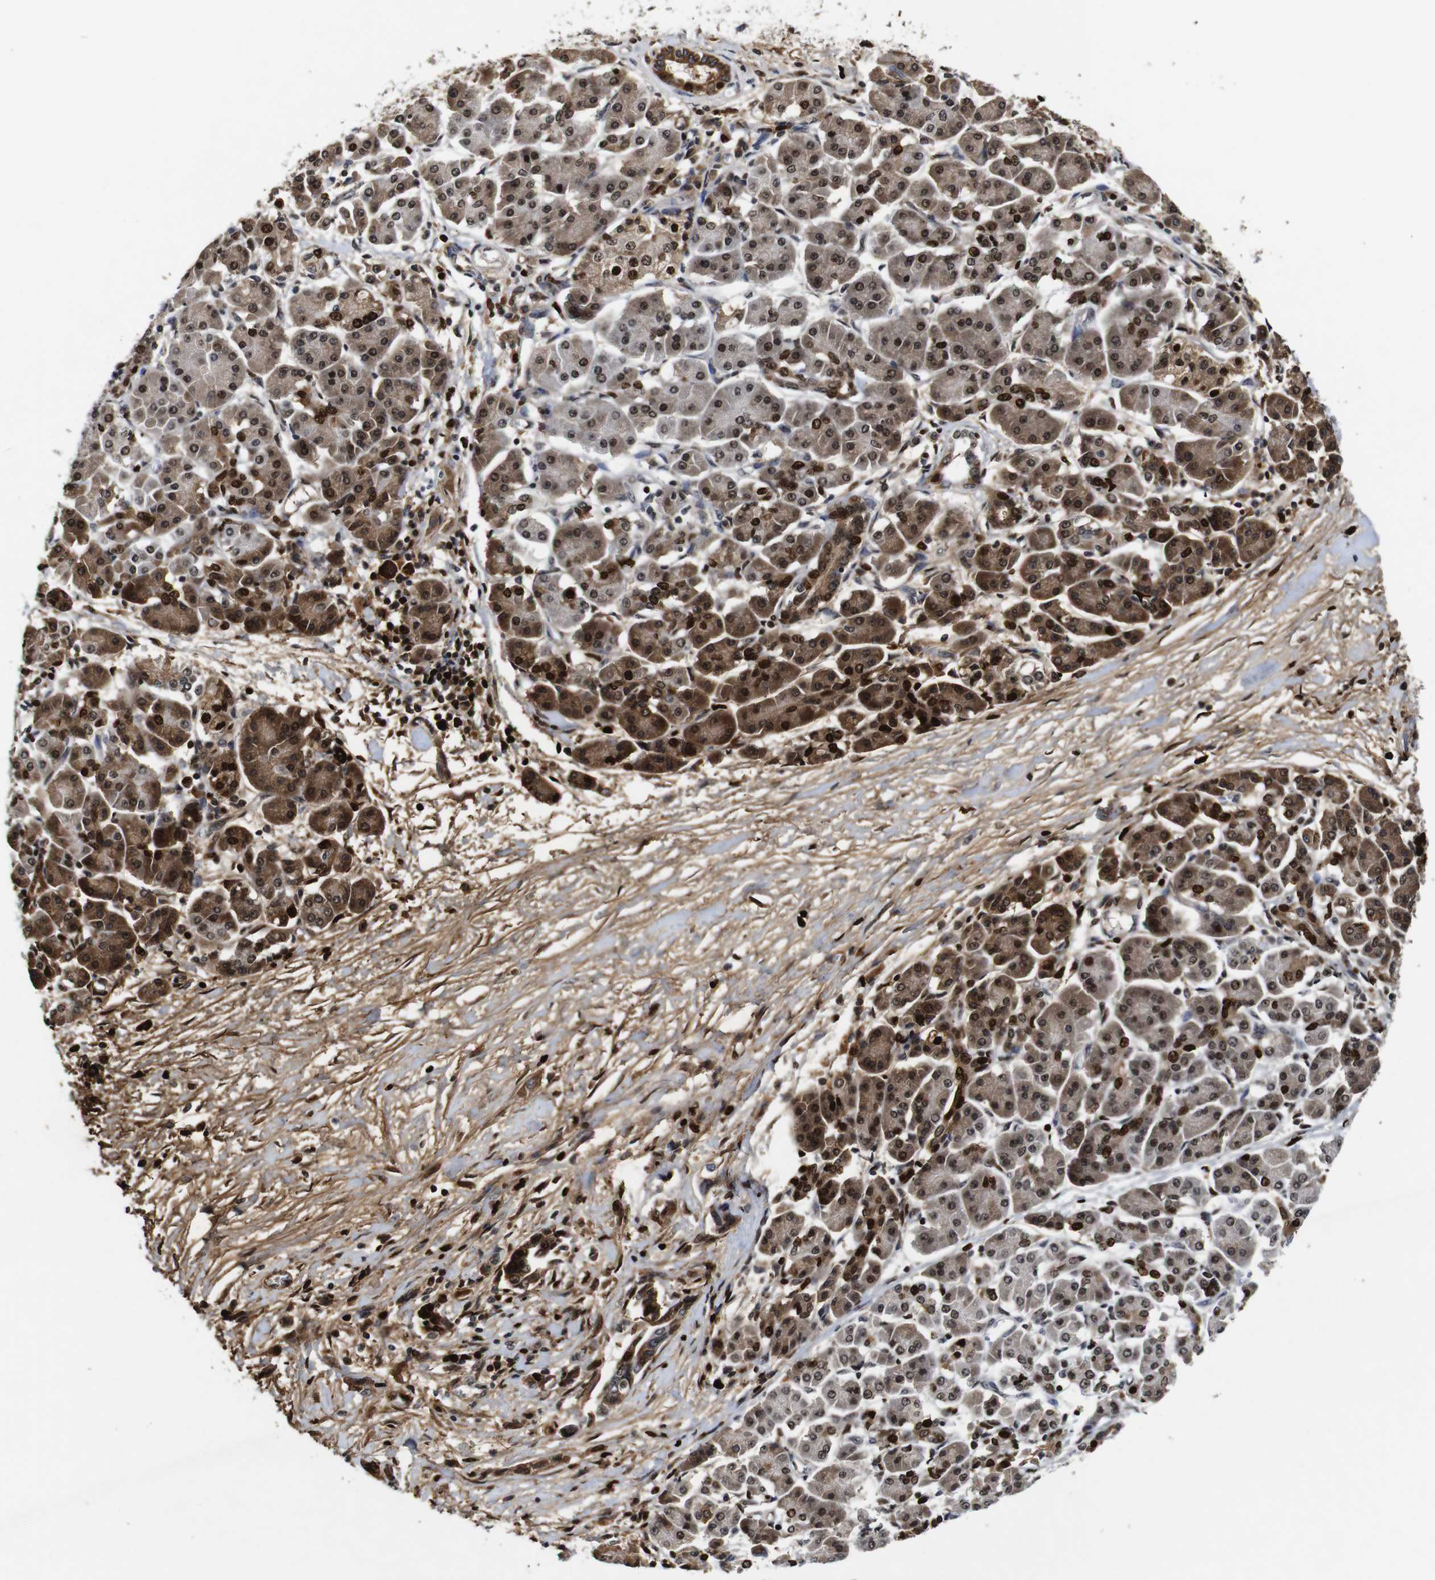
{"staining": {"intensity": "moderate", "quantity": ">75%", "location": "cytoplasmic/membranous,nuclear"}, "tissue": "pancreatic cancer", "cell_type": "Tumor cells", "image_type": "cancer", "snomed": [{"axis": "morphology", "description": "Adenocarcinoma, NOS"}, {"axis": "topography", "description": "Pancreas"}], "caption": "DAB immunohistochemical staining of pancreatic cancer (adenocarcinoma) demonstrates moderate cytoplasmic/membranous and nuclear protein positivity in approximately >75% of tumor cells.", "gene": "MYC", "patient": {"sex": "female", "age": 57}}